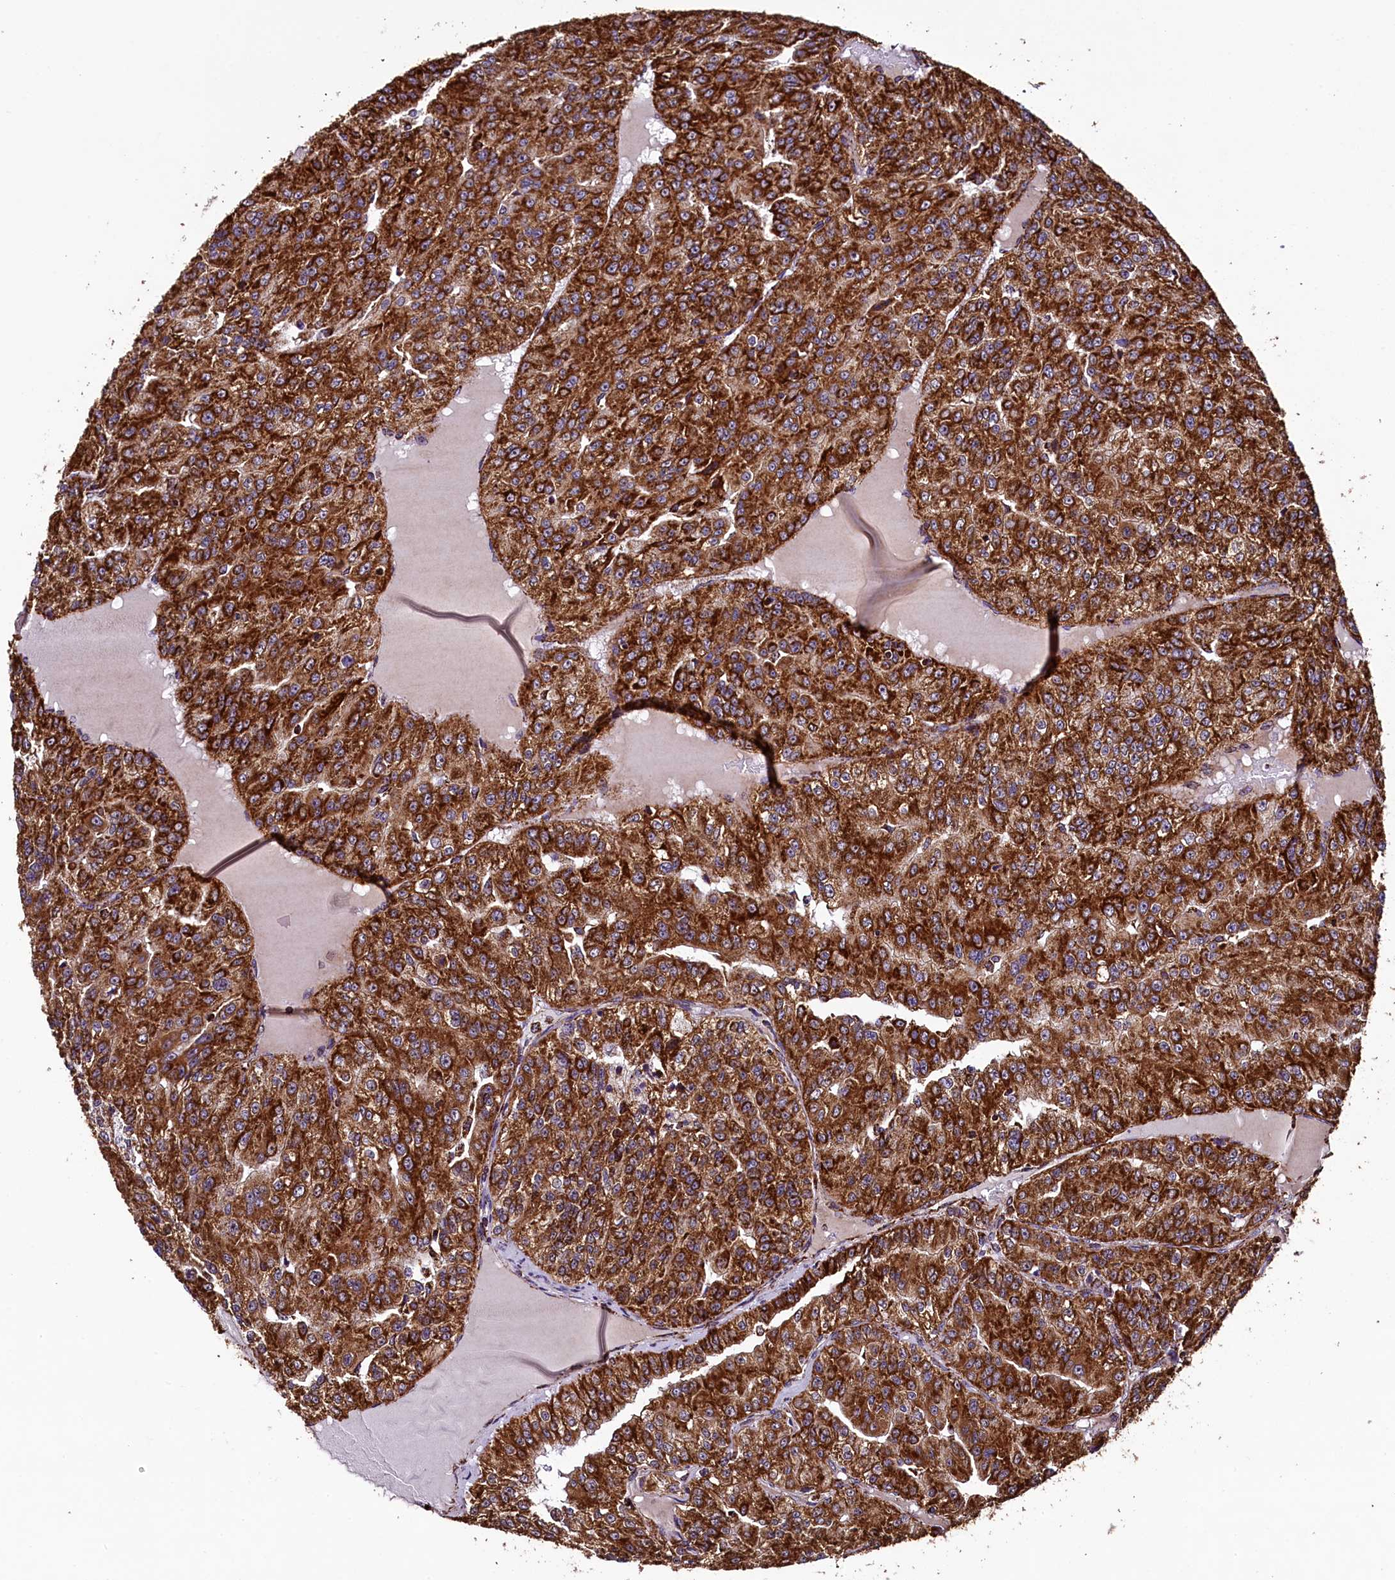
{"staining": {"intensity": "strong", "quantity": ">75%", "location": "cytoplasmic/membranous"}, "tissue": "renal cancer", "cell_type": "Tumor cells", "image_type": "cancer", "snomed": [{"axis": "morphology", "description": "Adenocarcinoma, NOS"}, {"axis": "topography", "description": "Kidney"}], "caption": "Immunohistochemistry (IHC) staining of renal adenocarcinoma, which displays high levels of strong cytoplasmic/membranous expression in approximately >75% of tumor cells indicating strong cytoplasmic/membranous protein staining. The staining was performed using DAB (brown) for protein detection and nuclei were counterstained in hematoxylin (blue).", "gene": "KLC2", "patient": {"sex": "female", "age": 63}}